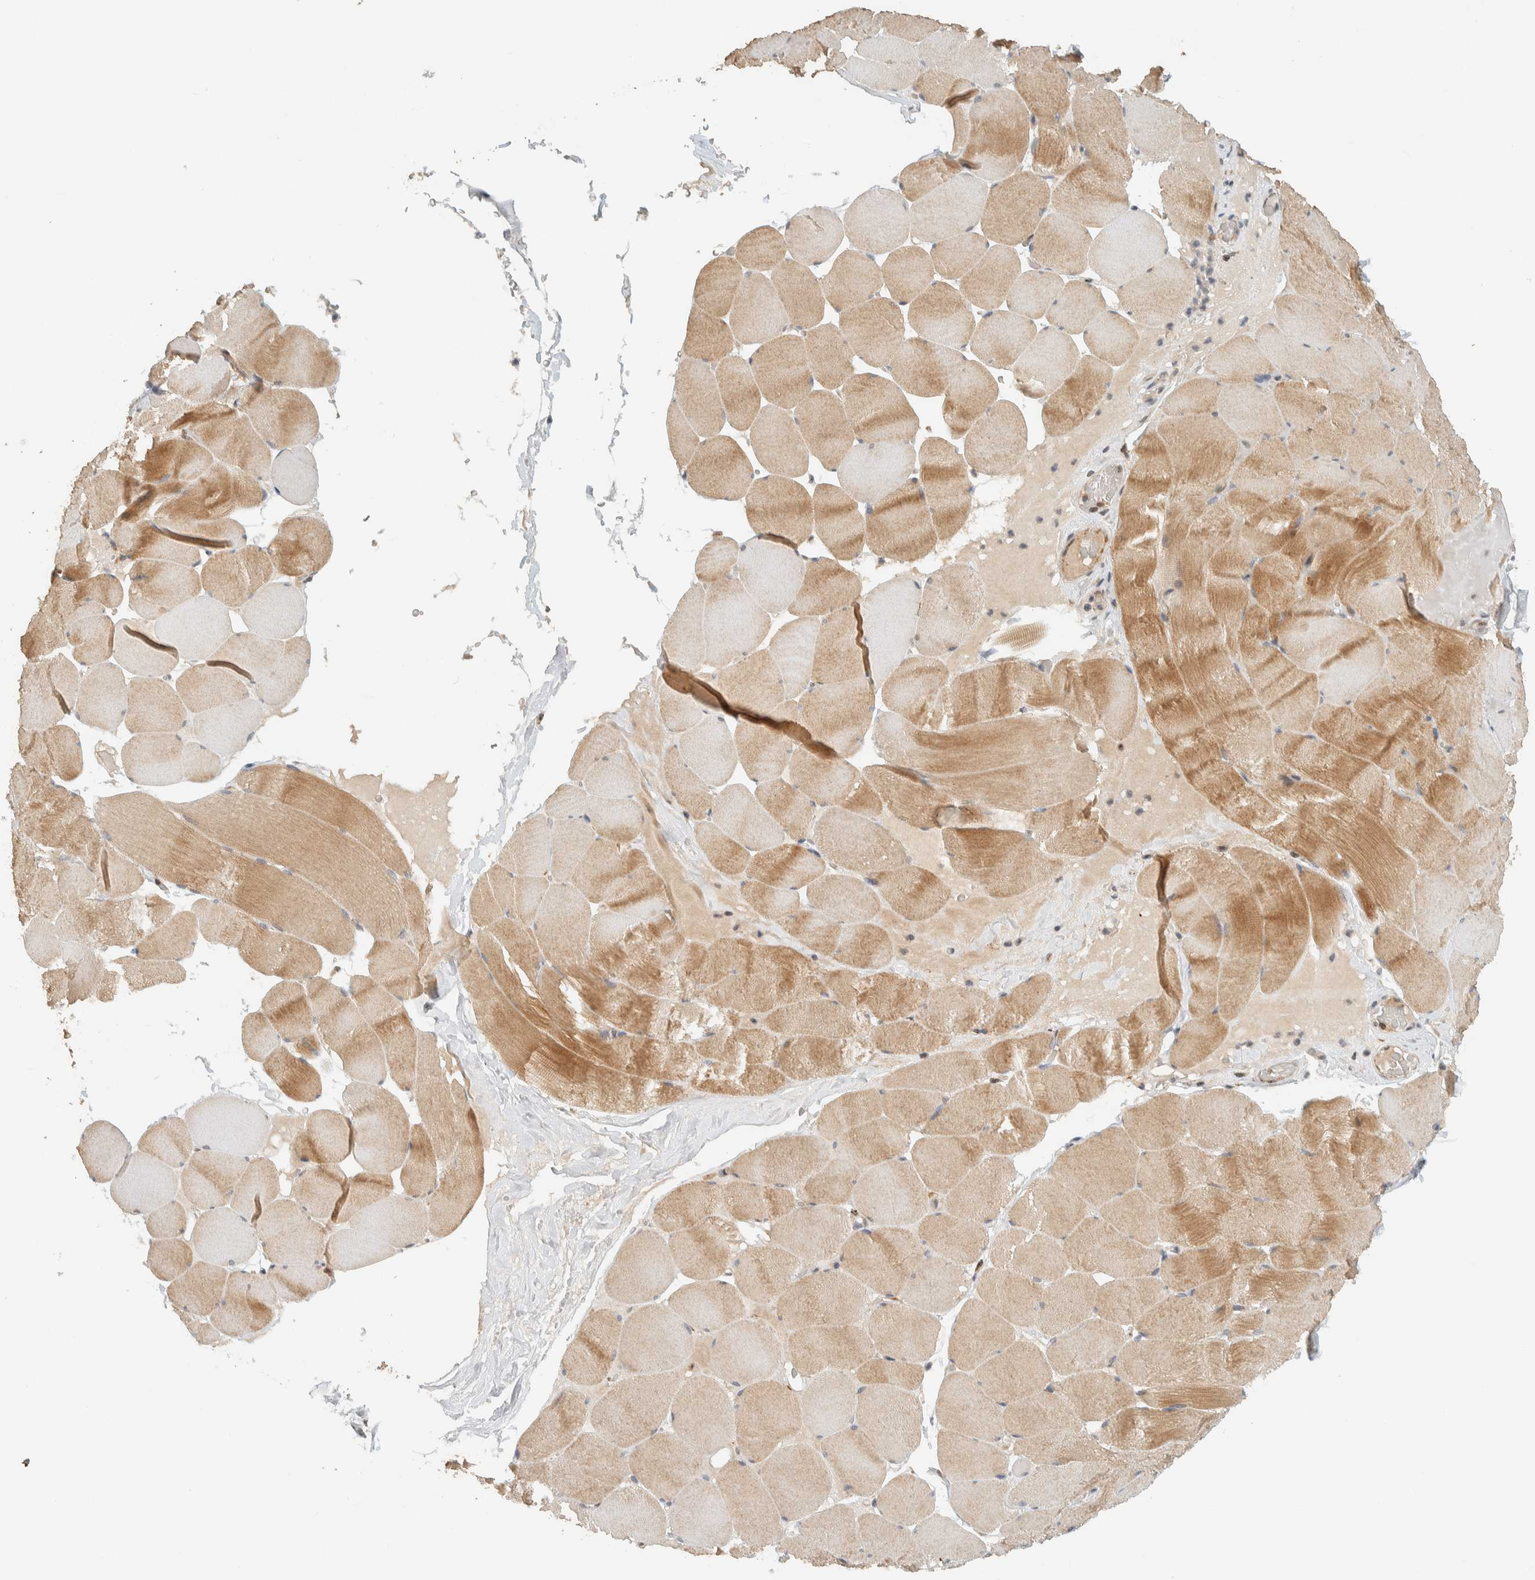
{"staining": {"intensity": "moderate", "quantity": ">75%", "location": "cytoplasmic/membranous"}, "tissue": "skeletal muscle", "cell_type": "Myocytes", "image_type": "normal", "snomed": [{"axis": "morphology", "description": "Normal tissue, NOS"}, {"axis": "topography", "description": "Skeletal muscle"}], "caption": "Brown immunohistochemical staining in normal human skeletal muscle exhibits moderate cytoplasmic/membranous positivity in approximately >75% of myocytes.", "gene": "ITPRID1", "patient": {"sex": "male", "age": 62}}